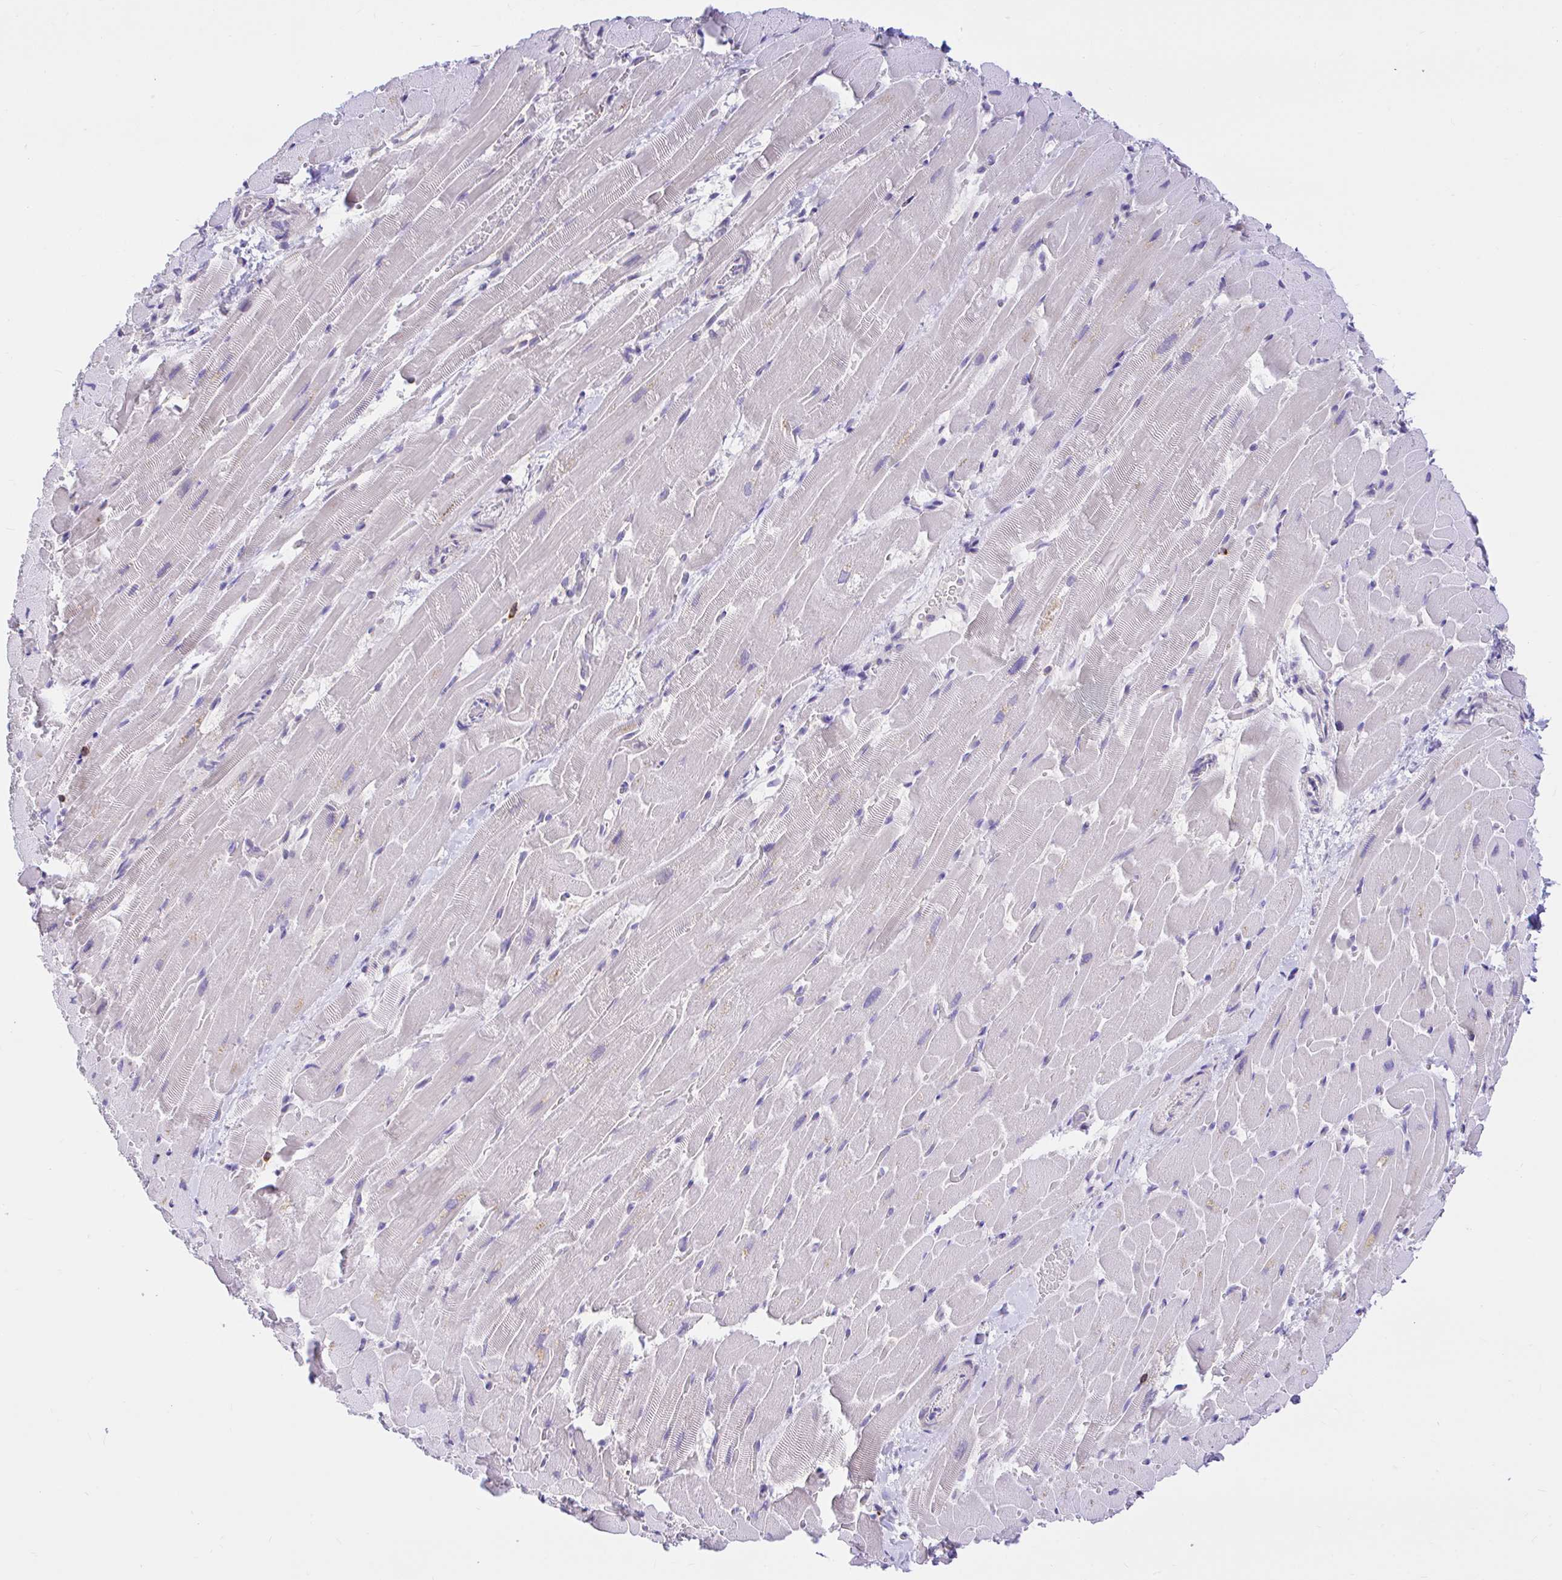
{"staining": {"intensity": "negative", "quantity": "none", "location": "none"}, "tissue": "heart muscle", "cell_type": "Cardiomyocytes", "image_type": "normal", "snomed": [{"axis": "morphology", "description": "Normal tissue, NOS"}, {"axis": "topography", "description": "Heart"}], "caption": "Photomicrograph shows no significant protein staining in cardiomyocytes of unremarkable heart muscle.", "gene": "SKAP1", "patient": {"sex": "male", "age": 37}}